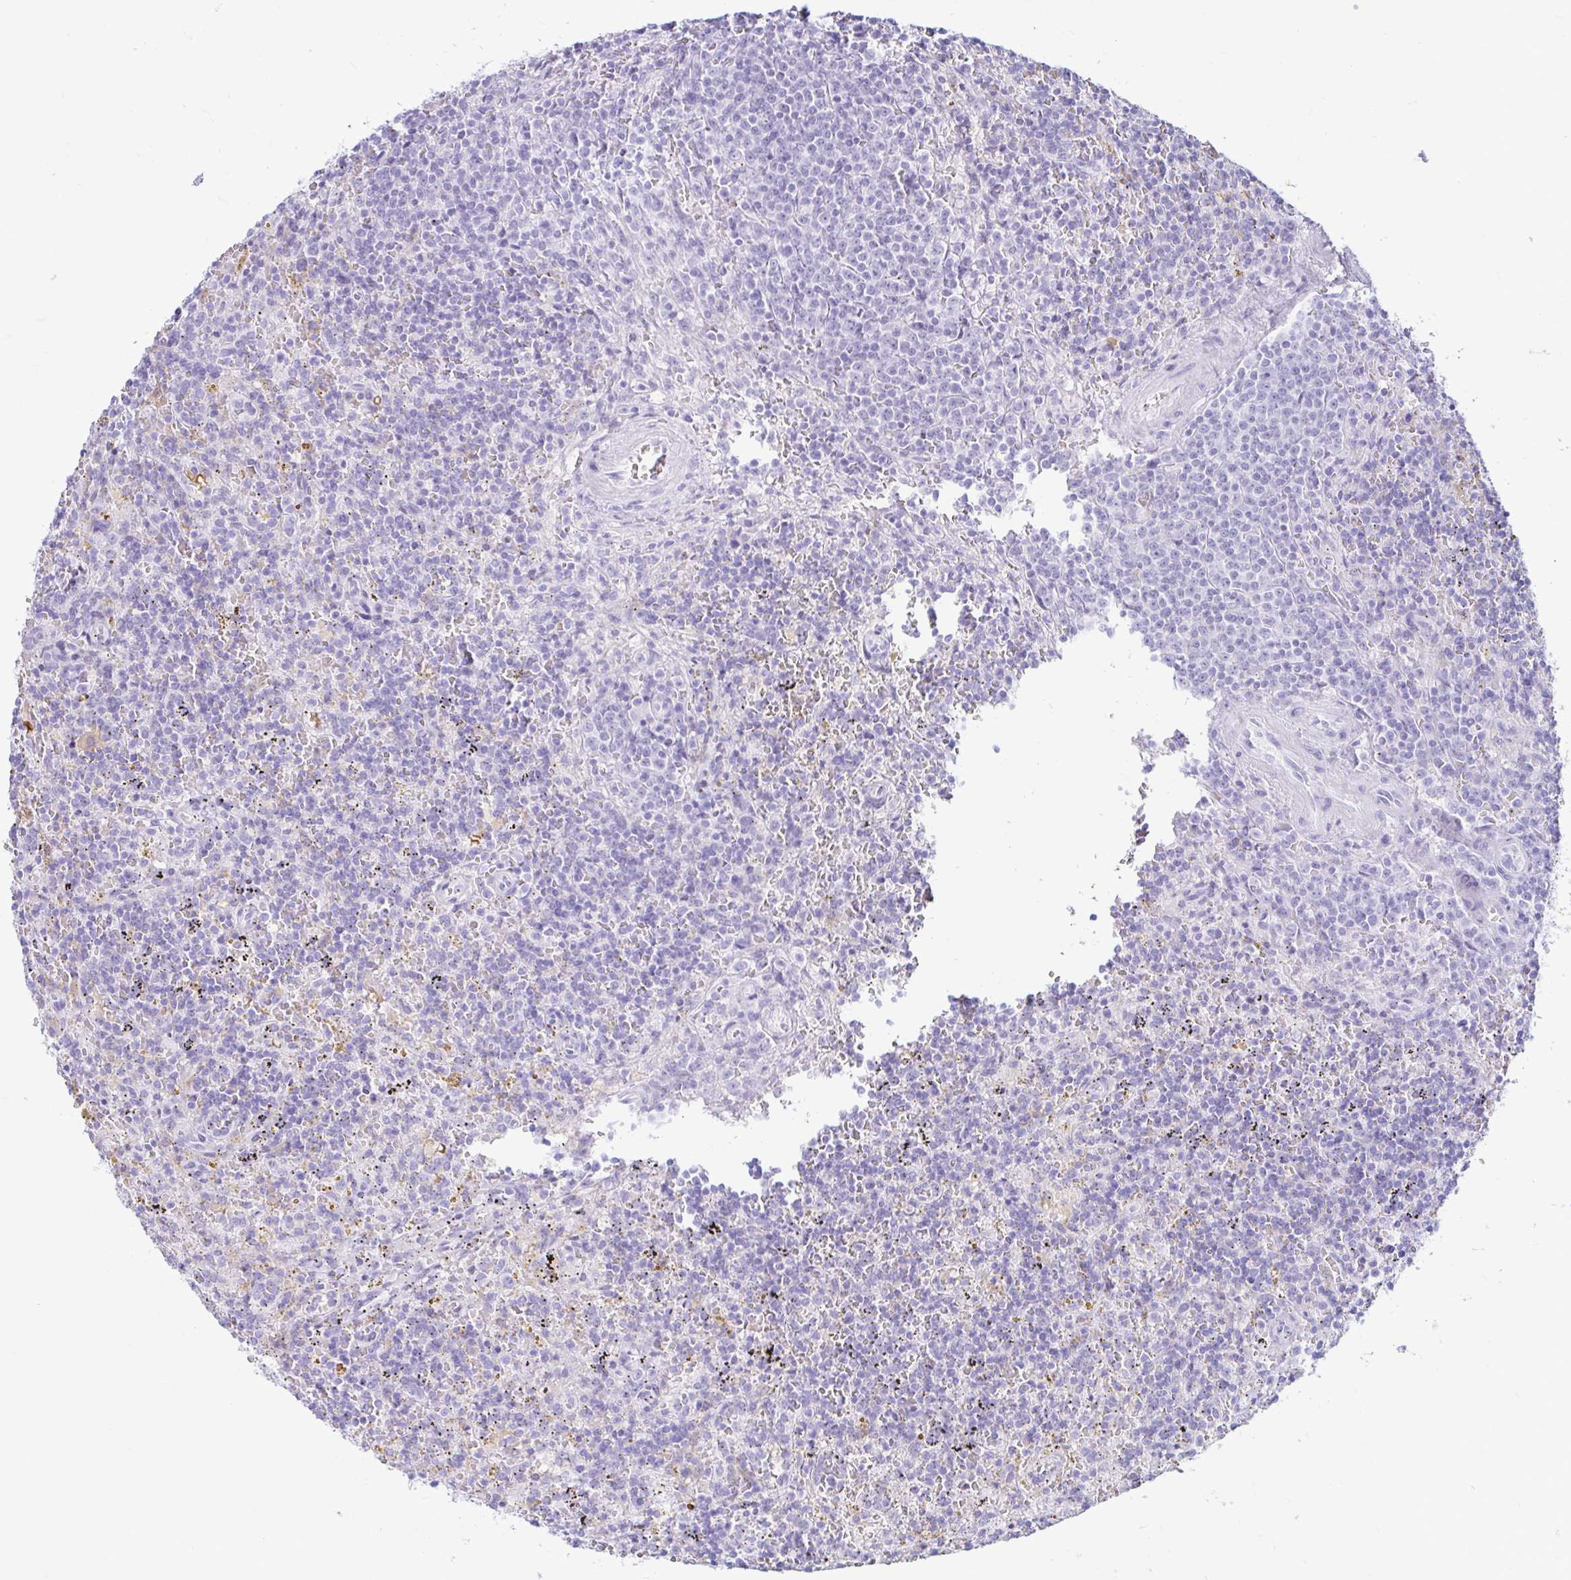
{"staining": {"intensity": "negative", "quantity": "none", "location": "none"}, "tissue": "lymphoma", "cell_type": "Tumor cells", "image_type": "cancer", "snomed": [{"axis": "morphology", "description": "Malignant lymphoma, non-Hodgkin's type, Low grade"}, {"axis": "topography", "description": "Spleen"}], "caption": "Immunohistochemistry (IHC) image of low-grade malignant lymphoma, non-Hodgkin's type stained for a protein (brown), which displays no expression in tumor cells.", "gene": "ERICH6", "patient": {"sex": "male", "age": 67}}